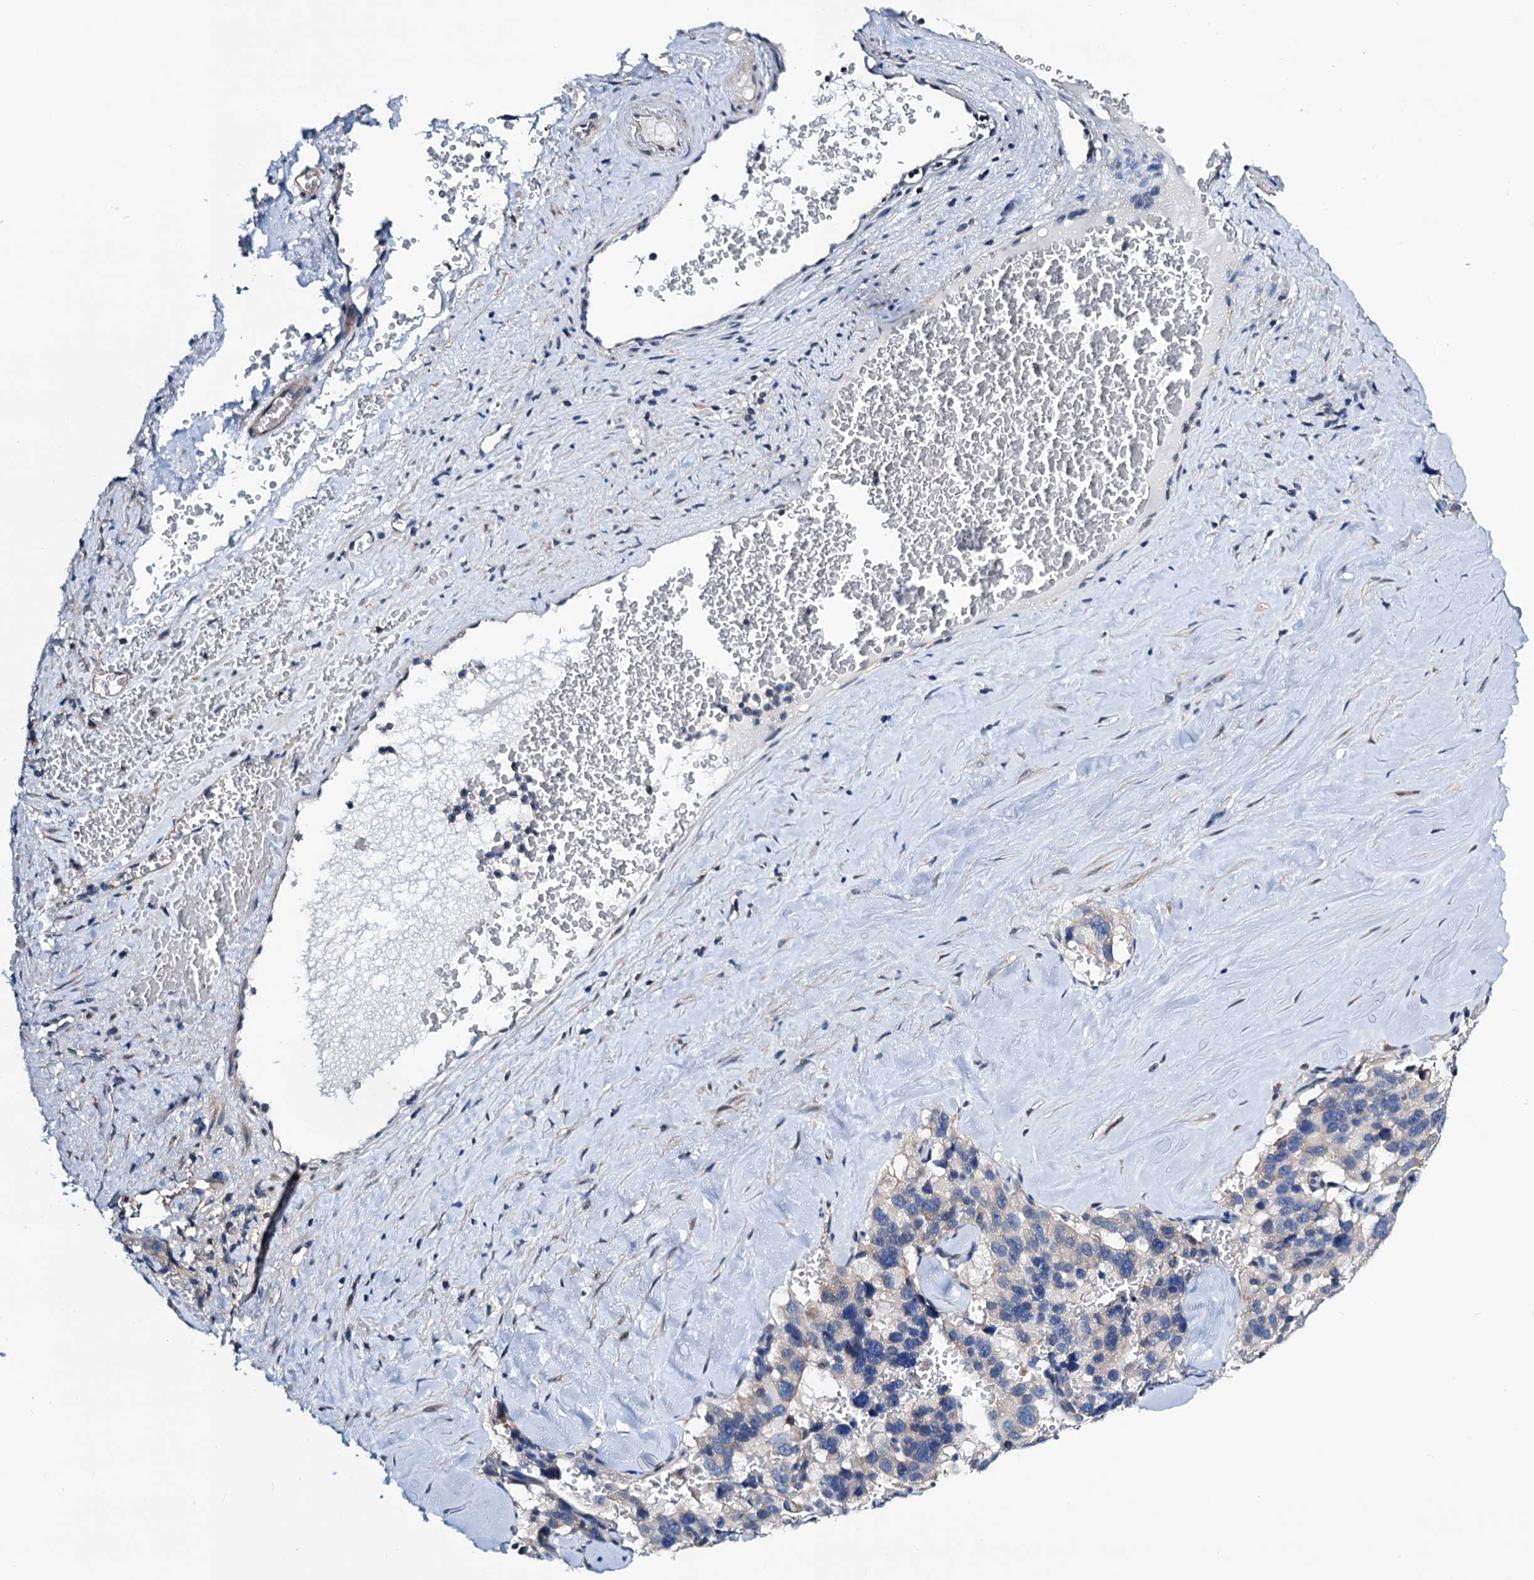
{"staining": {"intensity": "negative", "quantity": "none", "location": "none"}, "tissue": "pancreatic cancer", "cell_type": "Tumor cells", "image_type": "cancer", "snomed": [{"axis": "morphology", "description": "Adenocarcinoma, NOS"}, {"axis": "topography", "description": "Pancreas"}], "caption": "There is no significant expression in tumor cells of adenocarcinoma (pancreatic).", "gene": "GCOM1", "patient": {"sex": "male", "age": 65}}